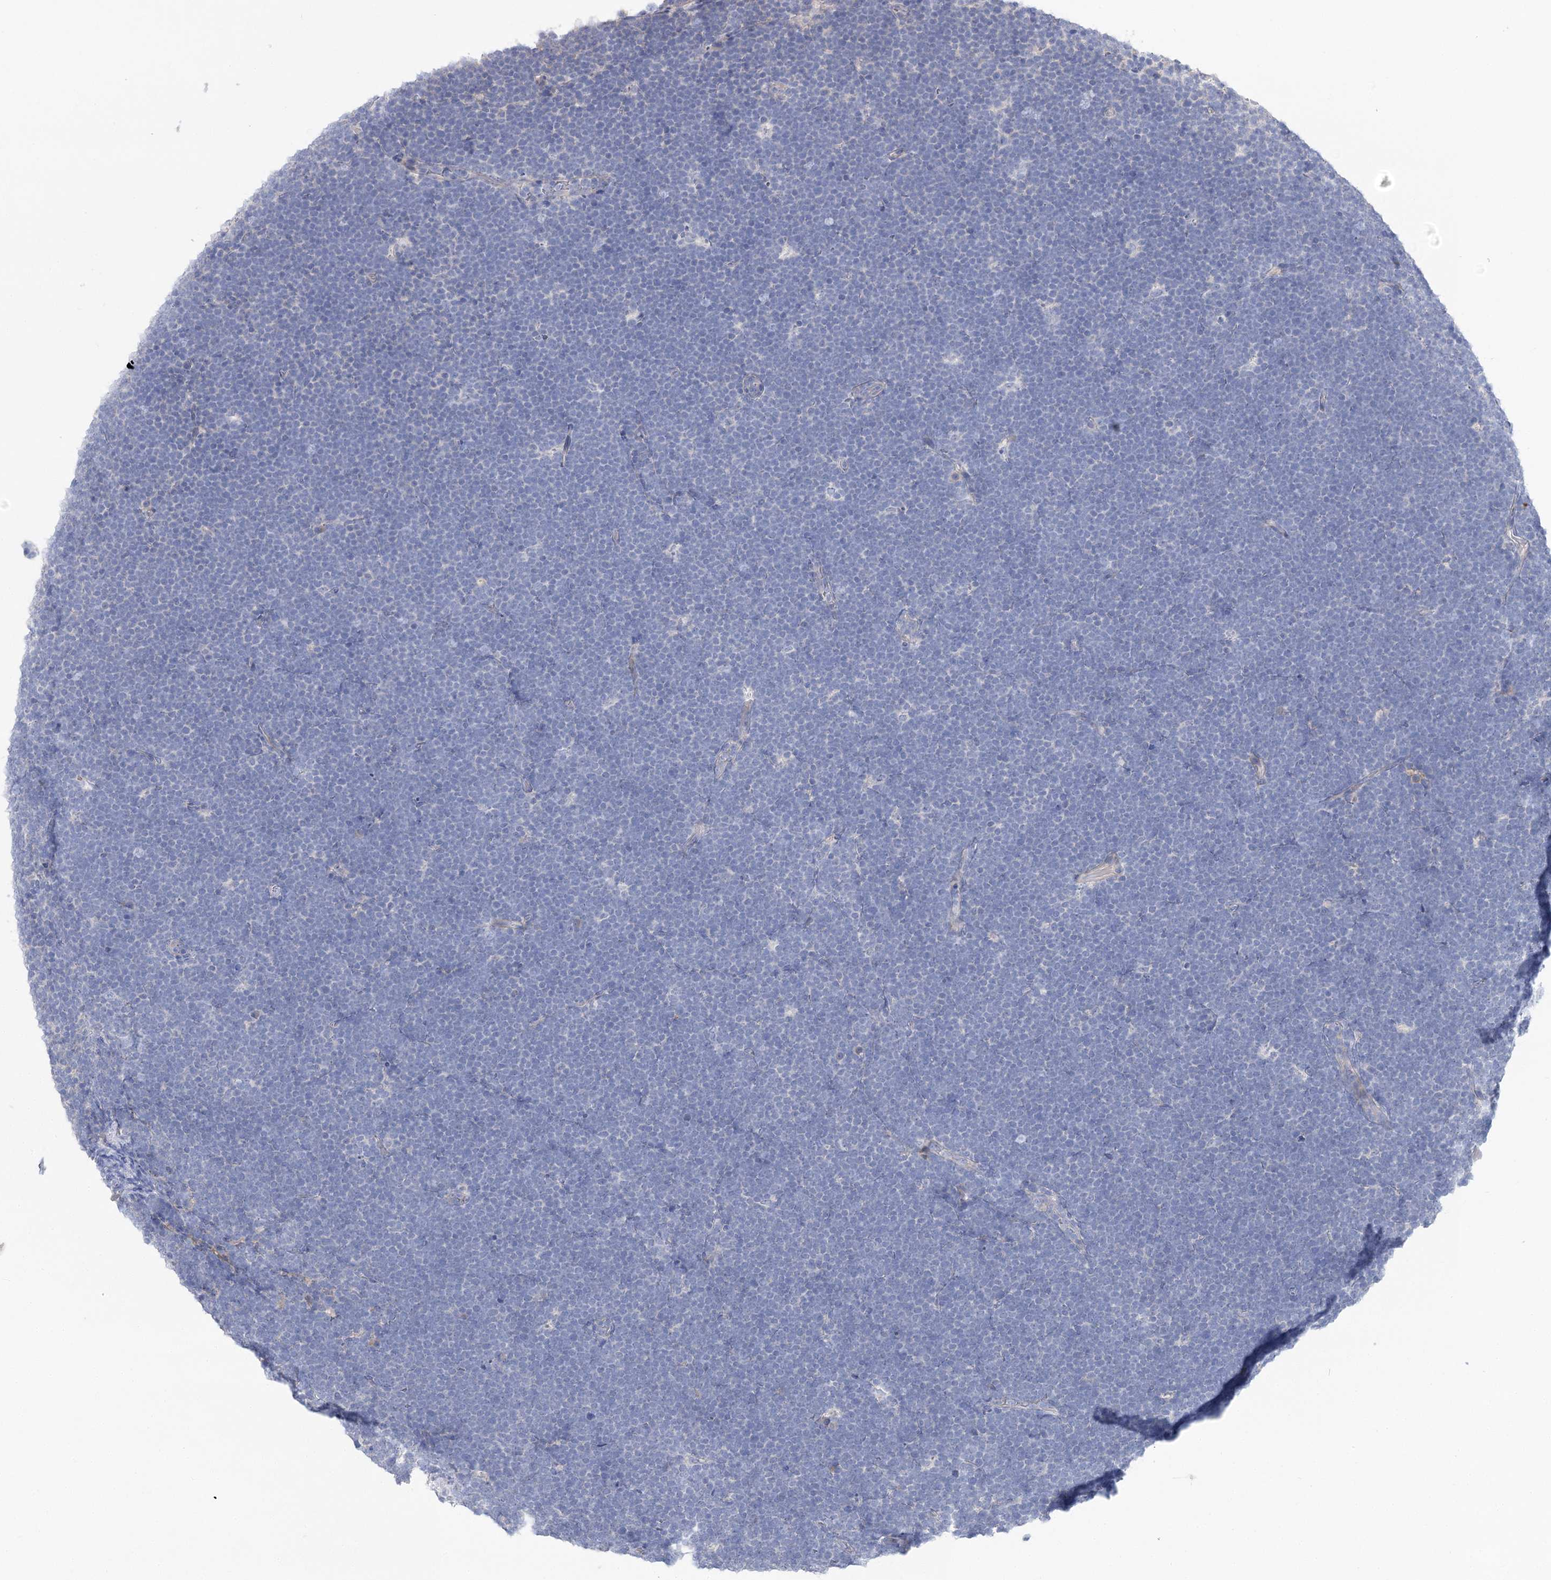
{"staining": {"intensity": "negative", "quantity": "none", "location": "none"}, "tissue": "lymphoma", "cell_type": "Tumor cells", "image_type": "cancer", "snomed": [{"axis": "morphology", "description": "Malignant lymphoma, non-Hodgkin's type, High grade"}, {"axis": "topography", "description": "Lymph node"}], "caption": "DAB immunohistochemical staining of human malignant lymphoma, non-Hodgkin's type (high-grade) reveals no significant expression in tumor cells. (Stains: DAB immunohistochemistry (IHC) with hematoxylin counter stain, Microscopy: brightfield microscopy at high magnification).", "gene": "NRAP", "patient": {"sex": "male", "age": 13}}